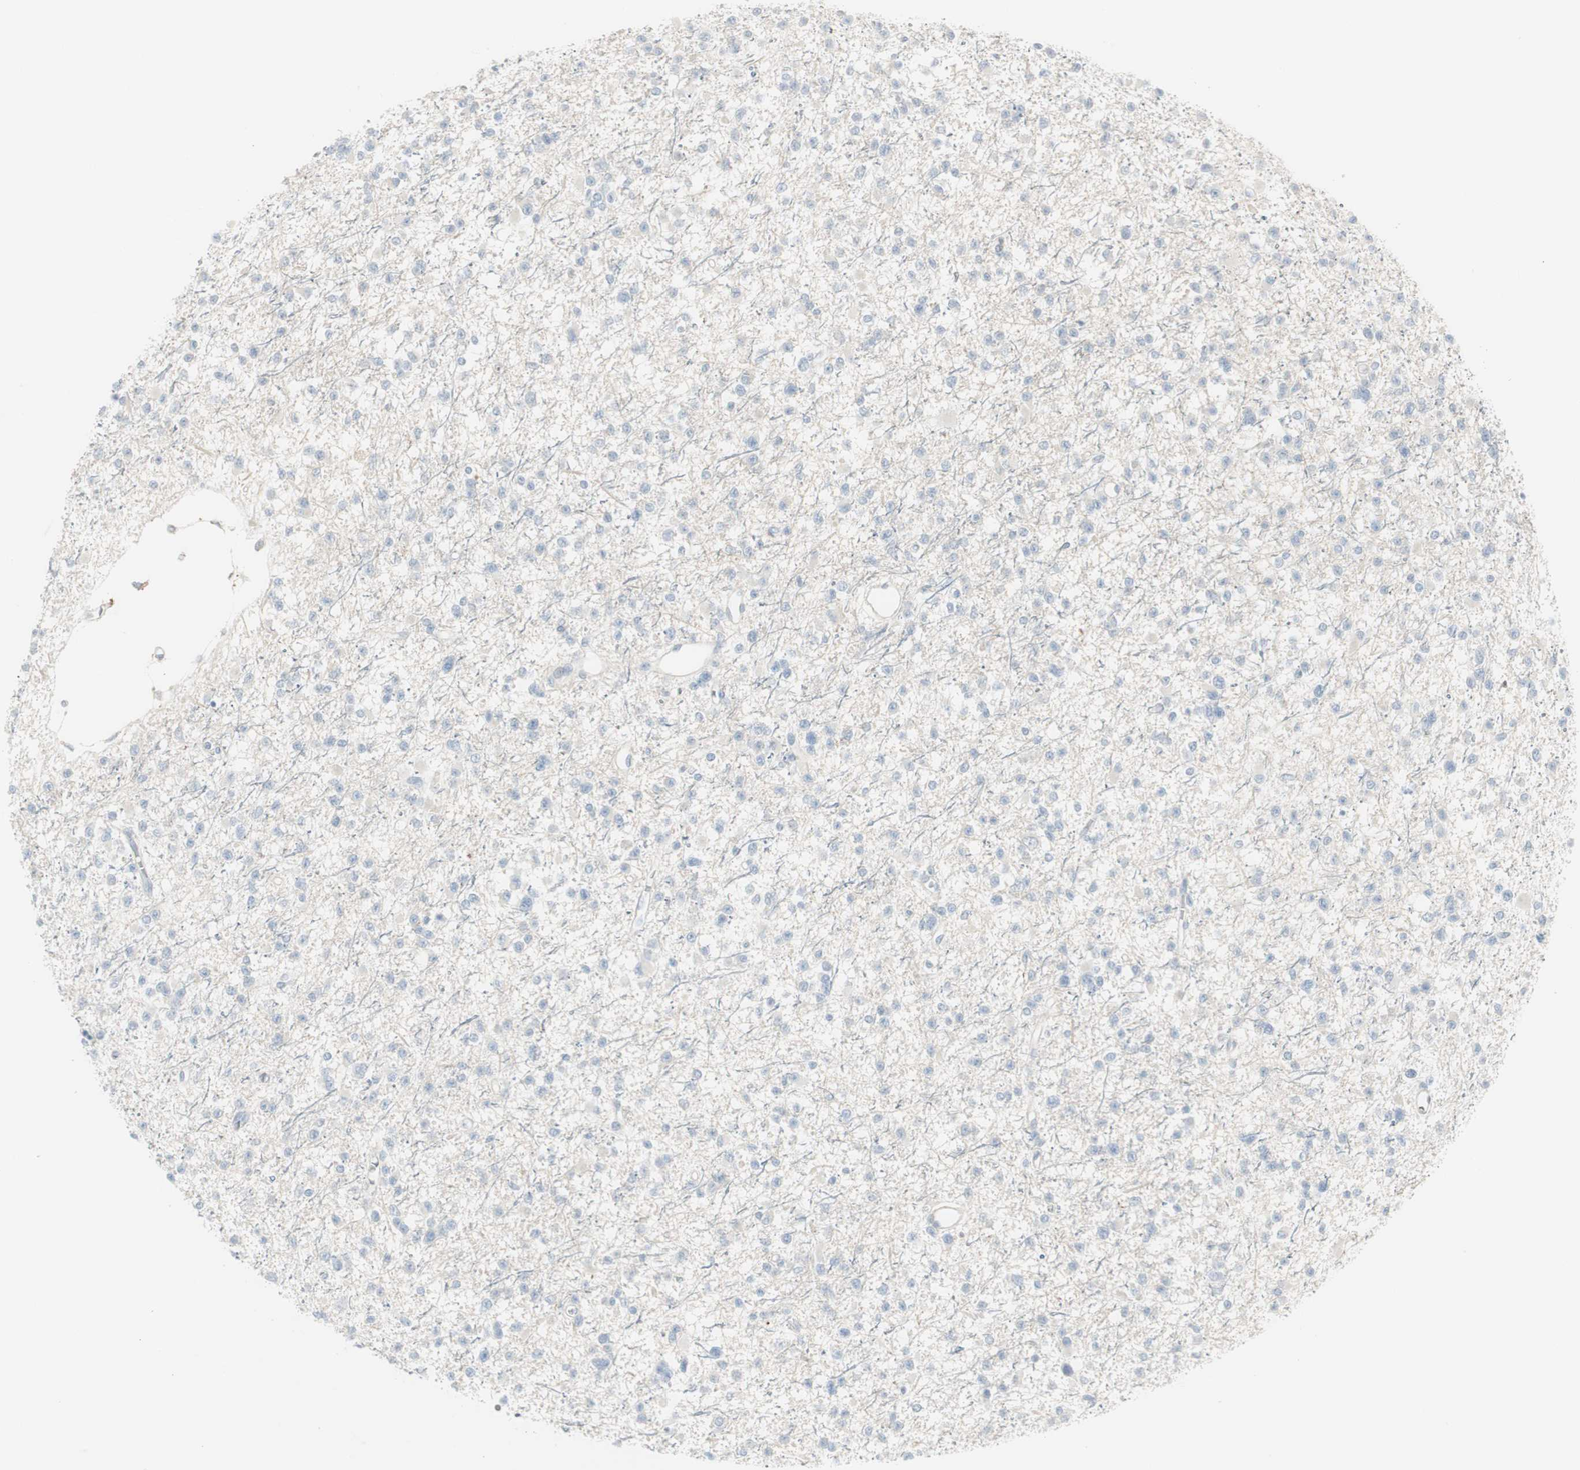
{"staining": {"intensity": "negative", "quantity": "none", "location": "none"}, "tissue": "glioma", "cell_type": "Tumor cells", "image_type": "cancer", "snomed": [{"axis": "morphology", "description": "Glioma, malignant, Low grade"}, {"axis": "topography", "description": "Brain"}], "caption": "Glioma was stained to show a protein in brown. There is no significant staining in tumor cells. (DAB (3,3'-diaminobenzidine) immunohistochemistry (IHC) with hematoxylin counter stain).", "gene": "CACNA2D1", "patient": {"sex": "female", "age": 22}}